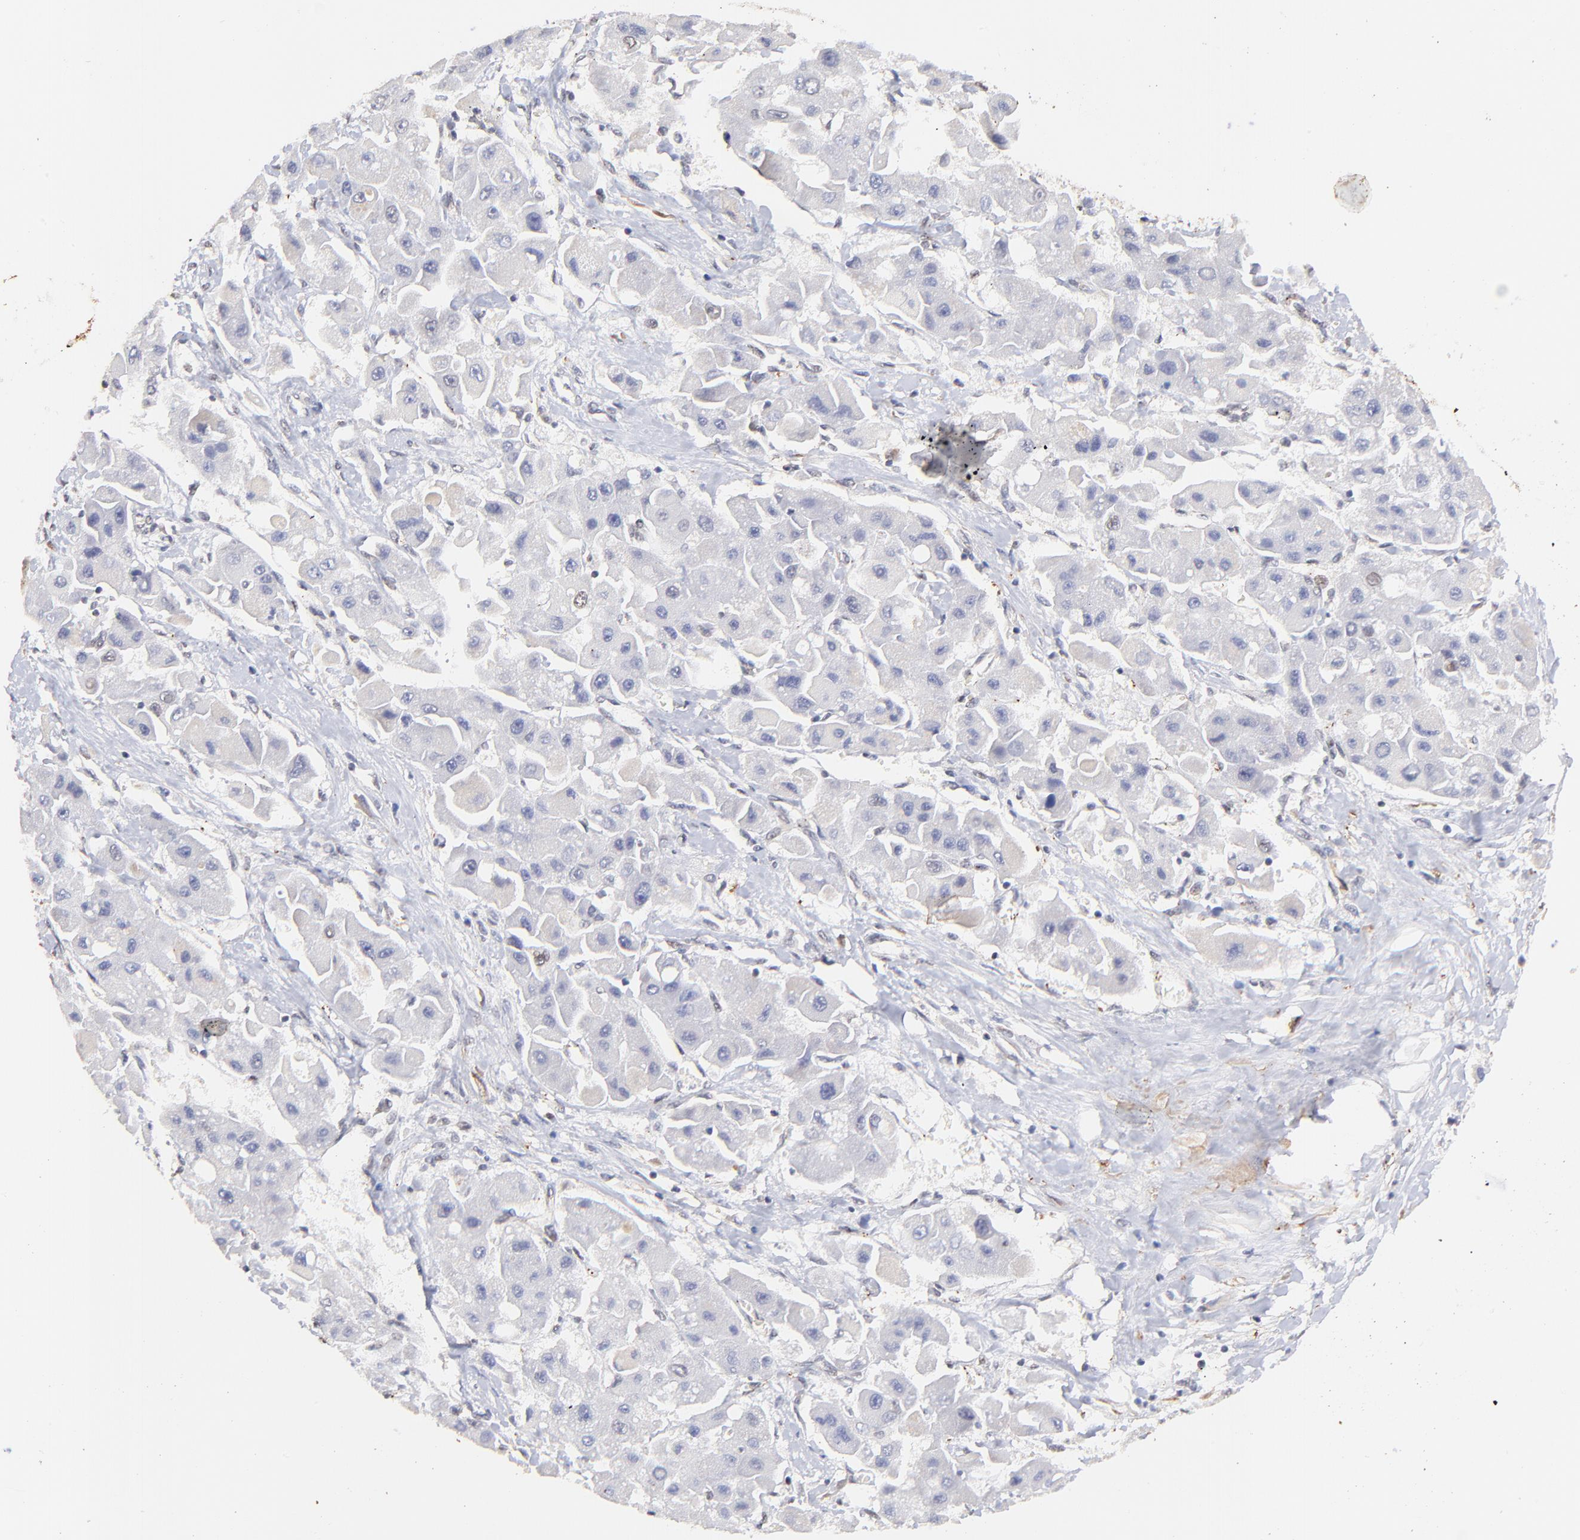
{"staining": {"intensity": "negative", "quantity": "none", "location": "none"}, "tissue": "liver cancer", "cell_type": "Tumor cells", "image_type": "cancer", "snomed": [{"axis": "morphology", "description": "Carcinoma, Hepatocellular, NOS"}, {"axis": "topography", "description": "Liver"}], "caption": "This micrograph is of hepatocellular carcinoma (liver) stained with IHC to label a protein in brown with the nuclei are counter-stained blue. There is no positivity in tumor cells.", "gene": "ZFP92", "patient": {"sex": "male", "age": 24}}